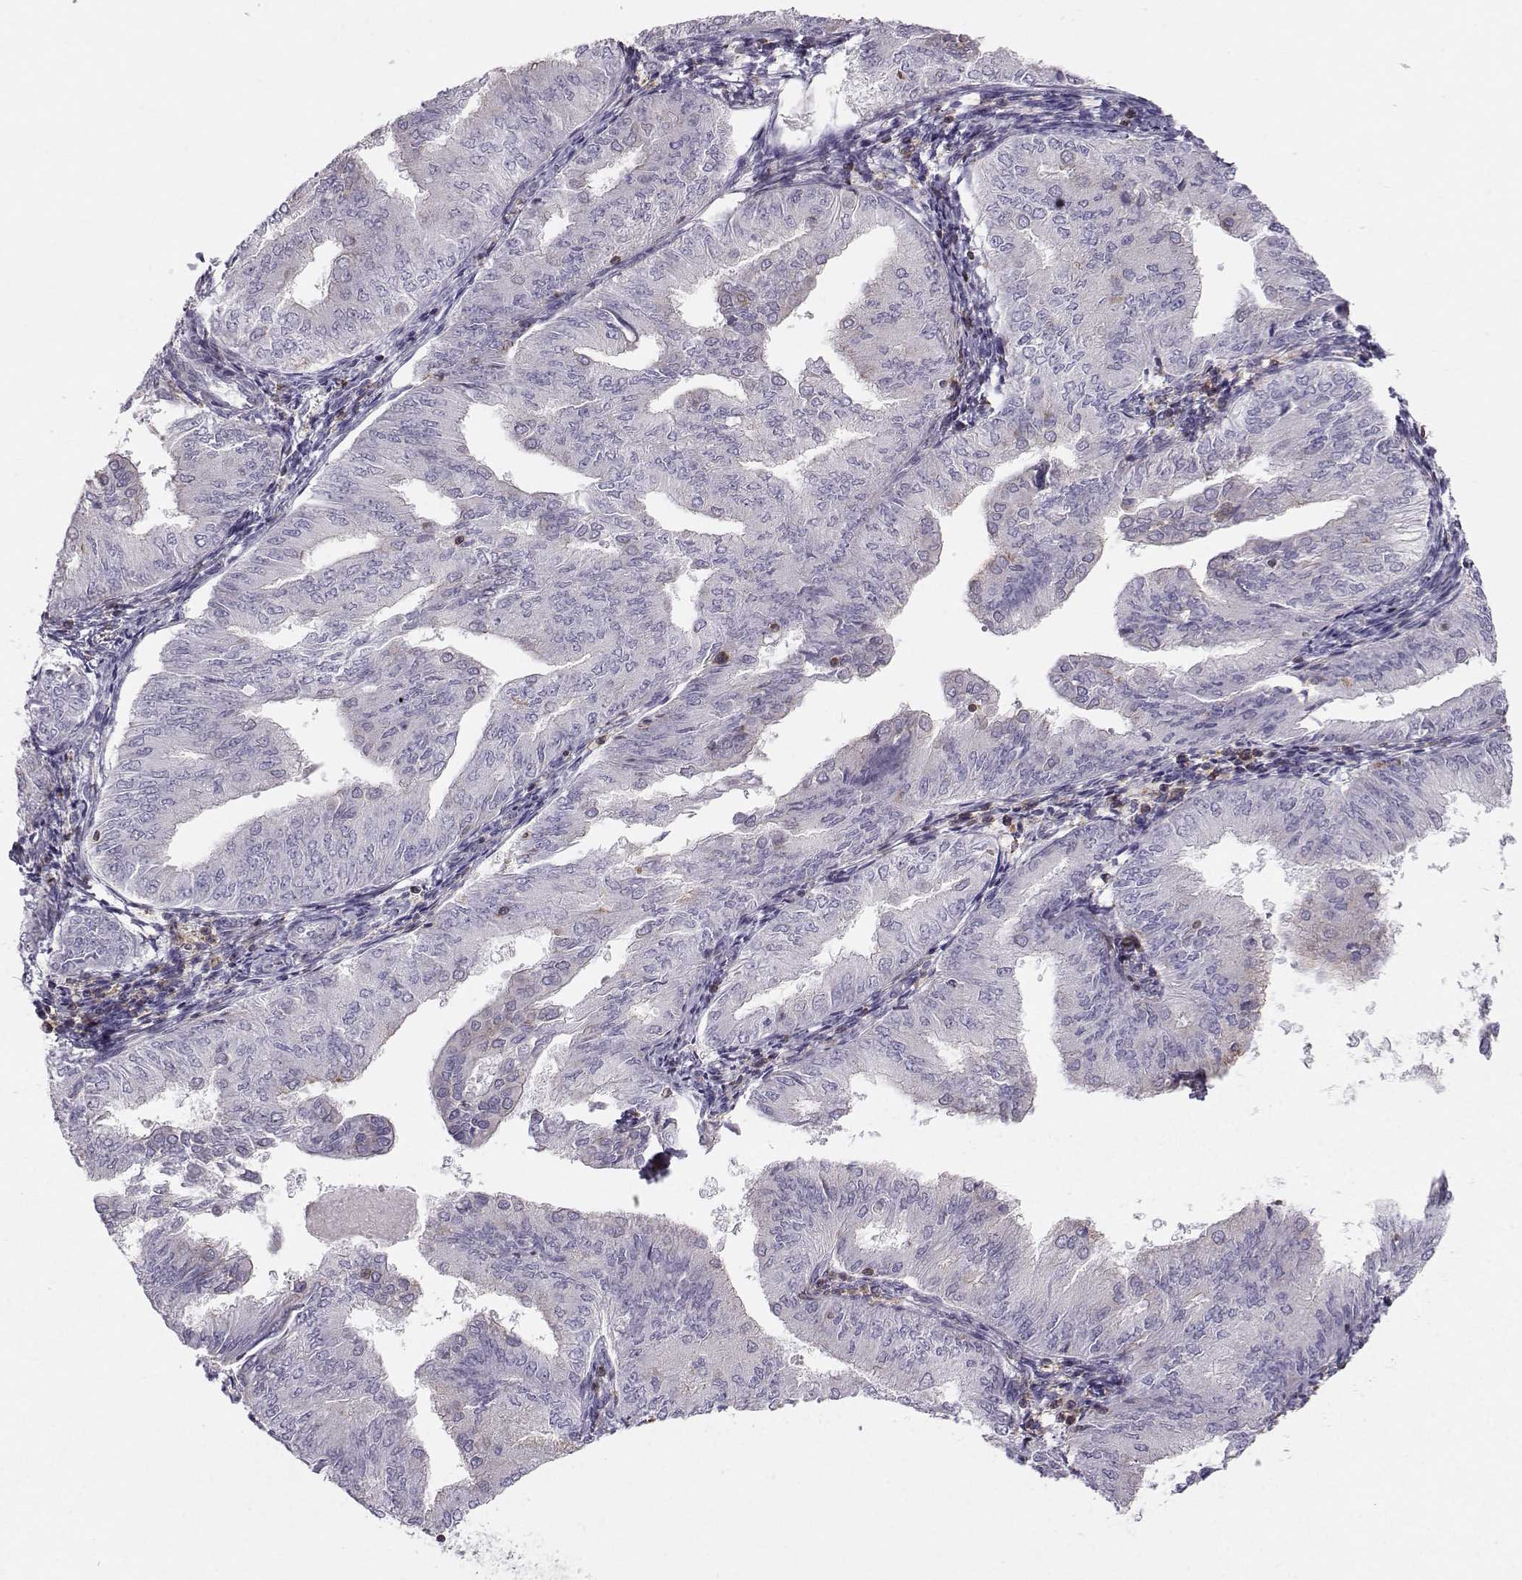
{"staining": {"intensity": "negative", "quantity": "none", "location": "none"}, "tissue": "endometrial cancer", "cell_type": "Tumor cells", "image_type": "cancer", "snomed": [{"axis": "morphology", "description": "Adenocarcinoma, NOS"}, {"axis": "topography", "description": "Endometrium"}], "caption": "This is an immunohistochemistry histopathology image of endometrial adenocarcinoma. There is no positivity in tumor cells.", "gene": "ZBTB32", "patient": {"sex": "female", "age": 53}}